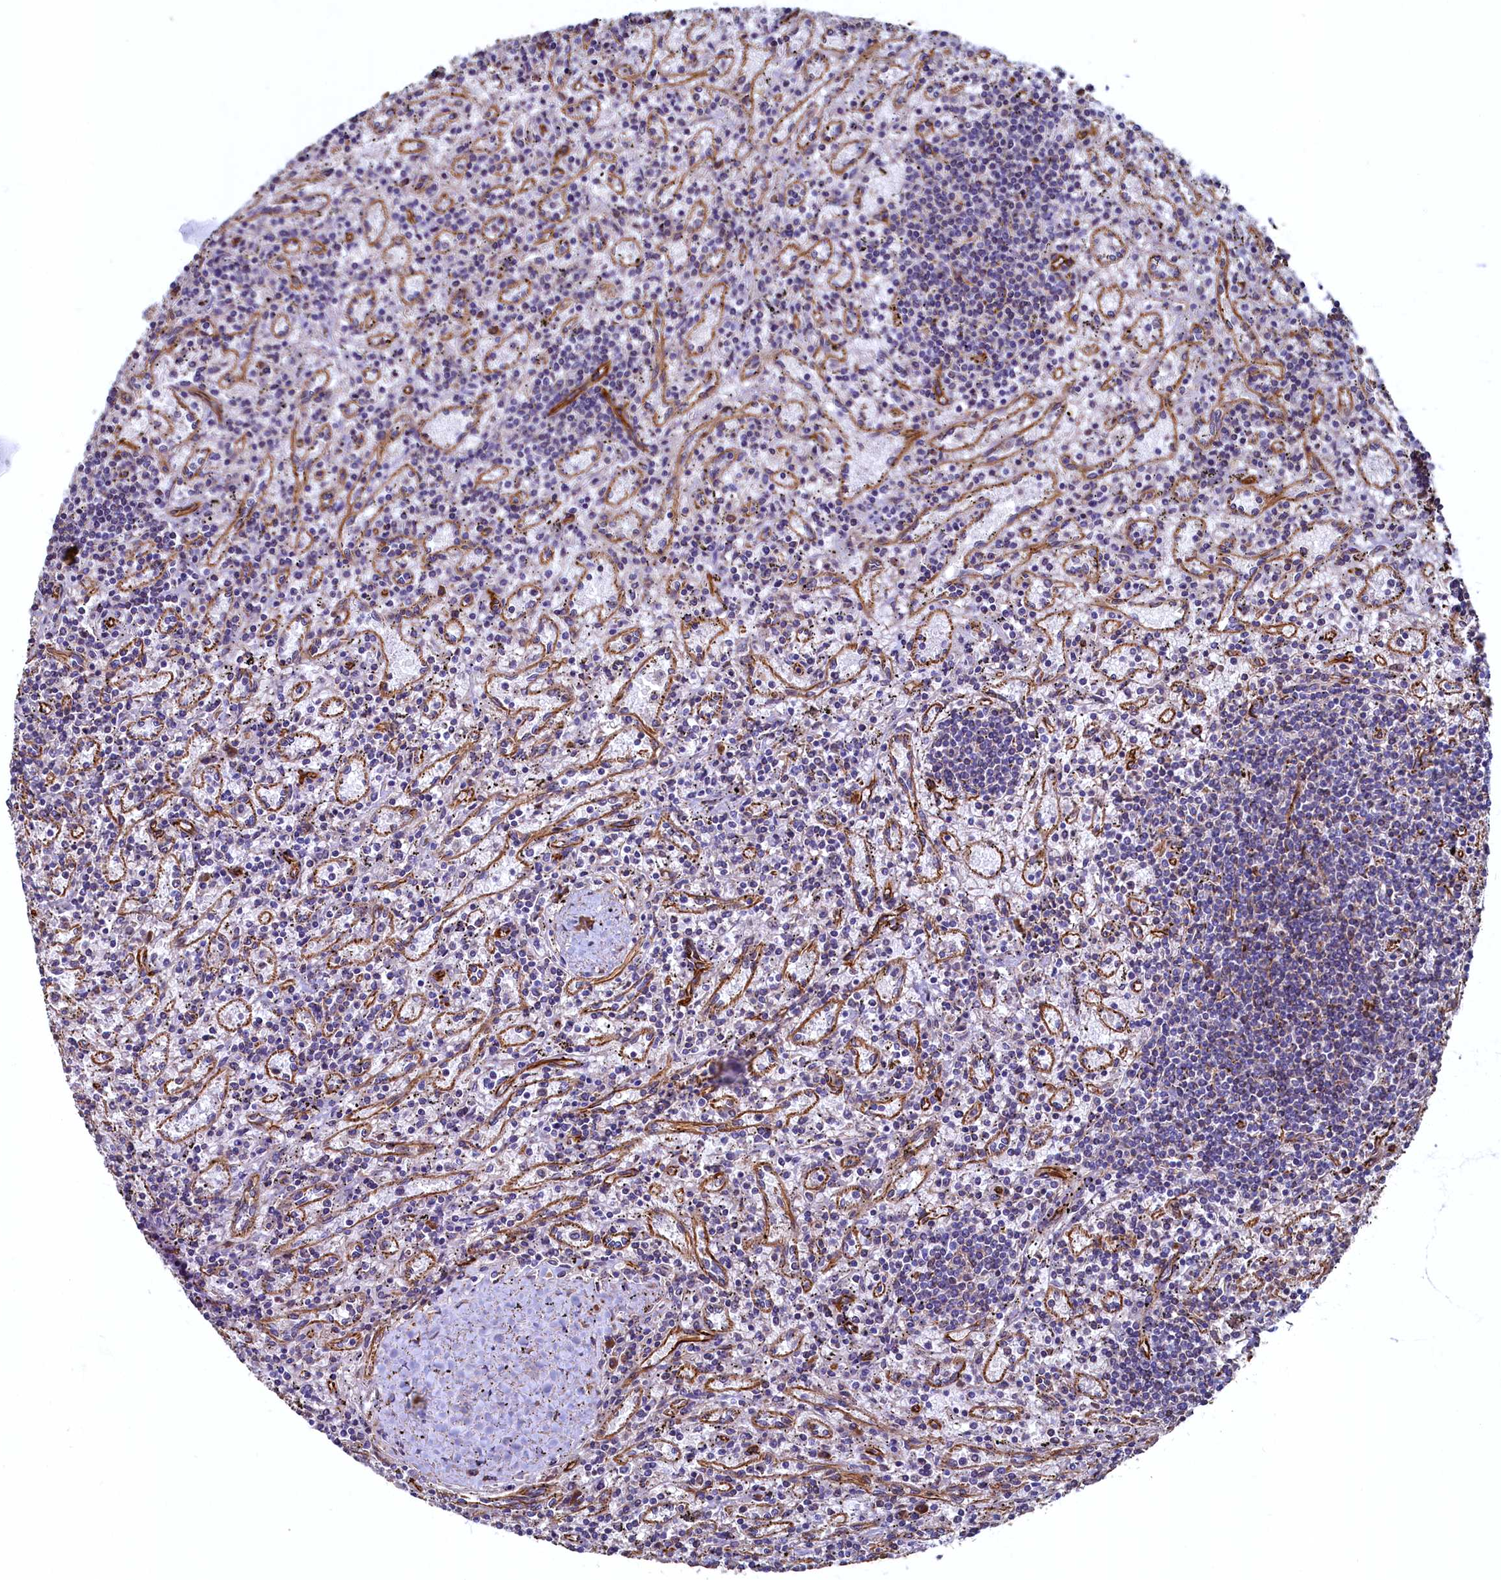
{"staining": {"intensity": "negative", "quantity": "none", "location": "none"}, "tissue": "lymphoma", "cell_type": "Tumor cells", "image_type": "cancer", "snomed": [{"axis": "morphology", "description": "Malignant lymphoma, non-Hodgkin's type, Low grade"}, {"axis": "topography", "description": "Spleen"}], "caption": "There is no significant staining in tumor cells of malignant lymphoma, non-Hodgkin's type (low-grade). Nuclei are stained in blue.", "gene": "LRRC57", "patient": {"sex": "male", "age": 76}}